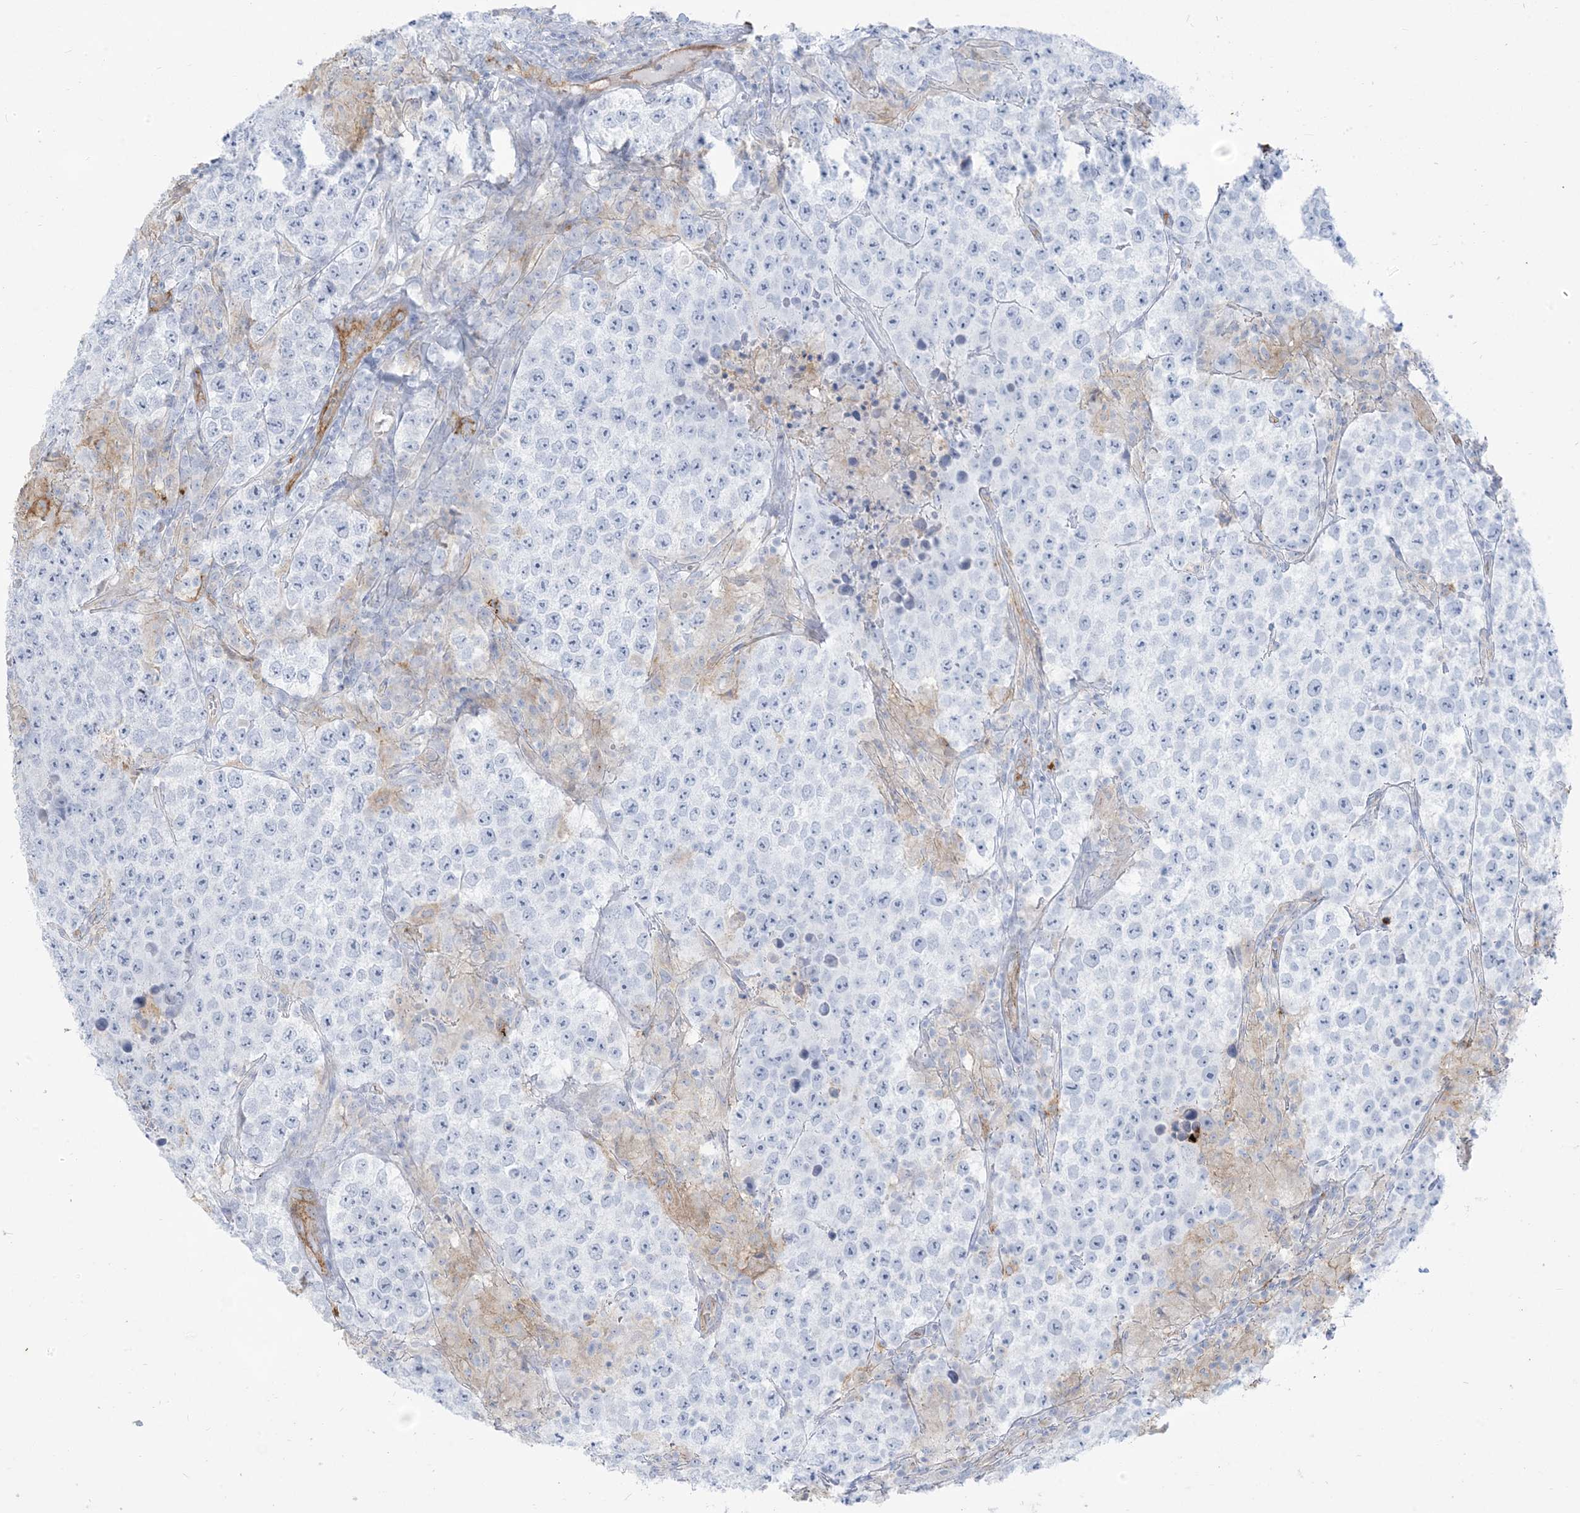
{"staining": {"intensity": "negative", "quantity": "none", "location": "none"}, "tissue": "testis cancer", "cell_type": "Tumor cells", "image_type": "cancer", "snomed": [{"axis": "morphology", "description": "Normal tissue, NOS"}, {"axis": "morphology", "description": "Urothelial carcinoma, High grade"}, {"axis": "morphology", "description": "Seminoma, NOS"}, {"axis": "morphology", "description": "Carcinoma, Embryonal, NOS"}, {"axis": "topography", "description": "Urinary bladder"}, {"axis": "topography", "description": "Testis"}], "caption": "The immunohistochemistry (IHC) photomicrograph has no significant expression in tumor cells of testis cancer (embryonal carcinoma) tissue.", "gene": "HLA-DRB1", "patient": {"sex": "male", "age": 41}}